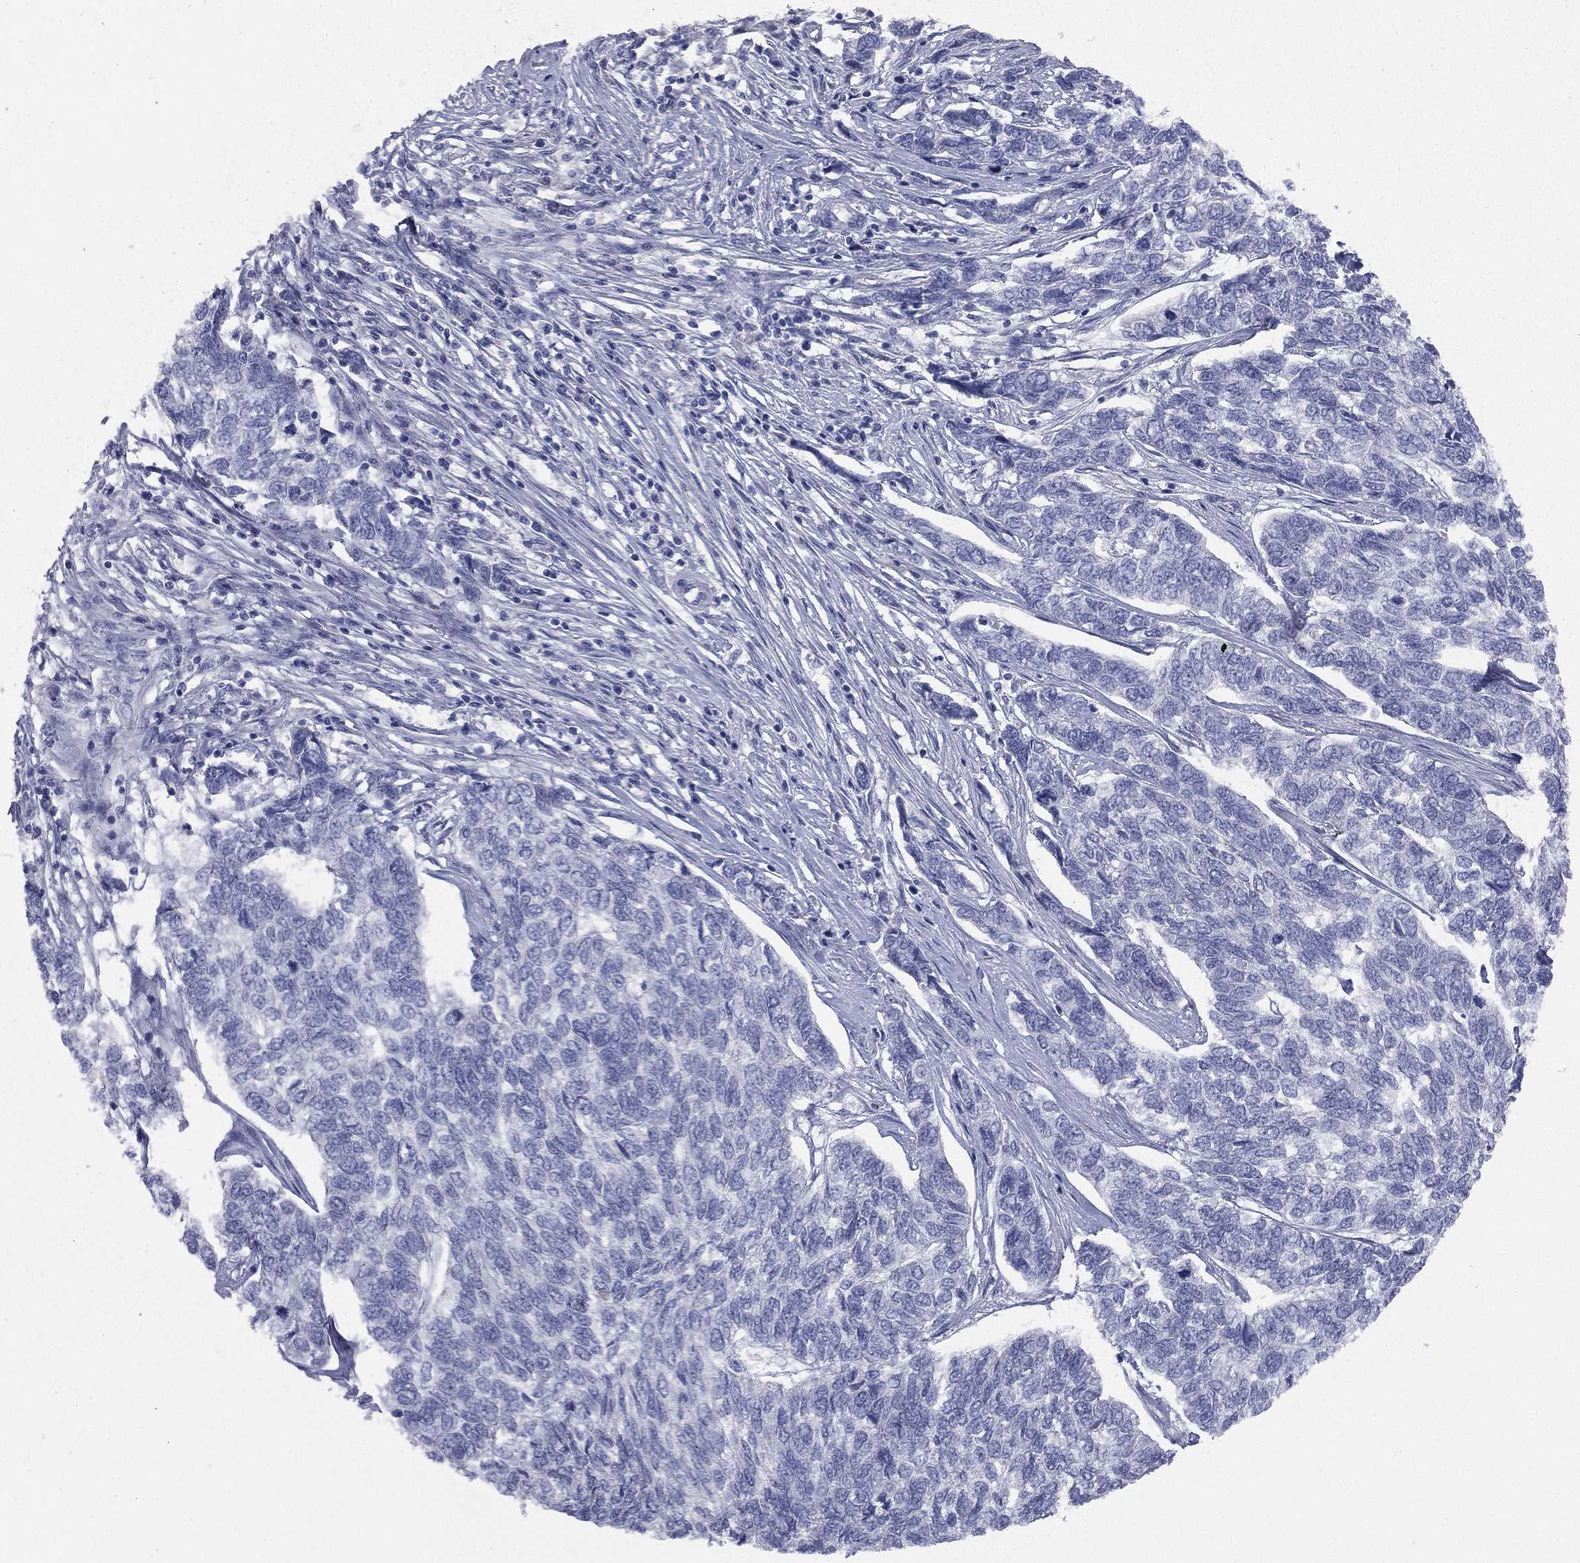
{"staining": {"intensity": "negative", "quantity": "none", "location": "none"}, "tissue": "skin cancer", "cell_type": "Tumor cells", "image_type": "cancer", "snomed": [{"axis": "morphology", "description": "Basal cell carcinoma"}, {"axis": "topography", "description": "Skin"}], "caption": "Immunohistochemistry image of neoplastic tissue: human skin cancer stained with DAB (3,3'-diaminobenzidine) displays no significant protein expression in tumor cells.", "gene": "STK31", "patient": {"sex": "female", "age": 65}}